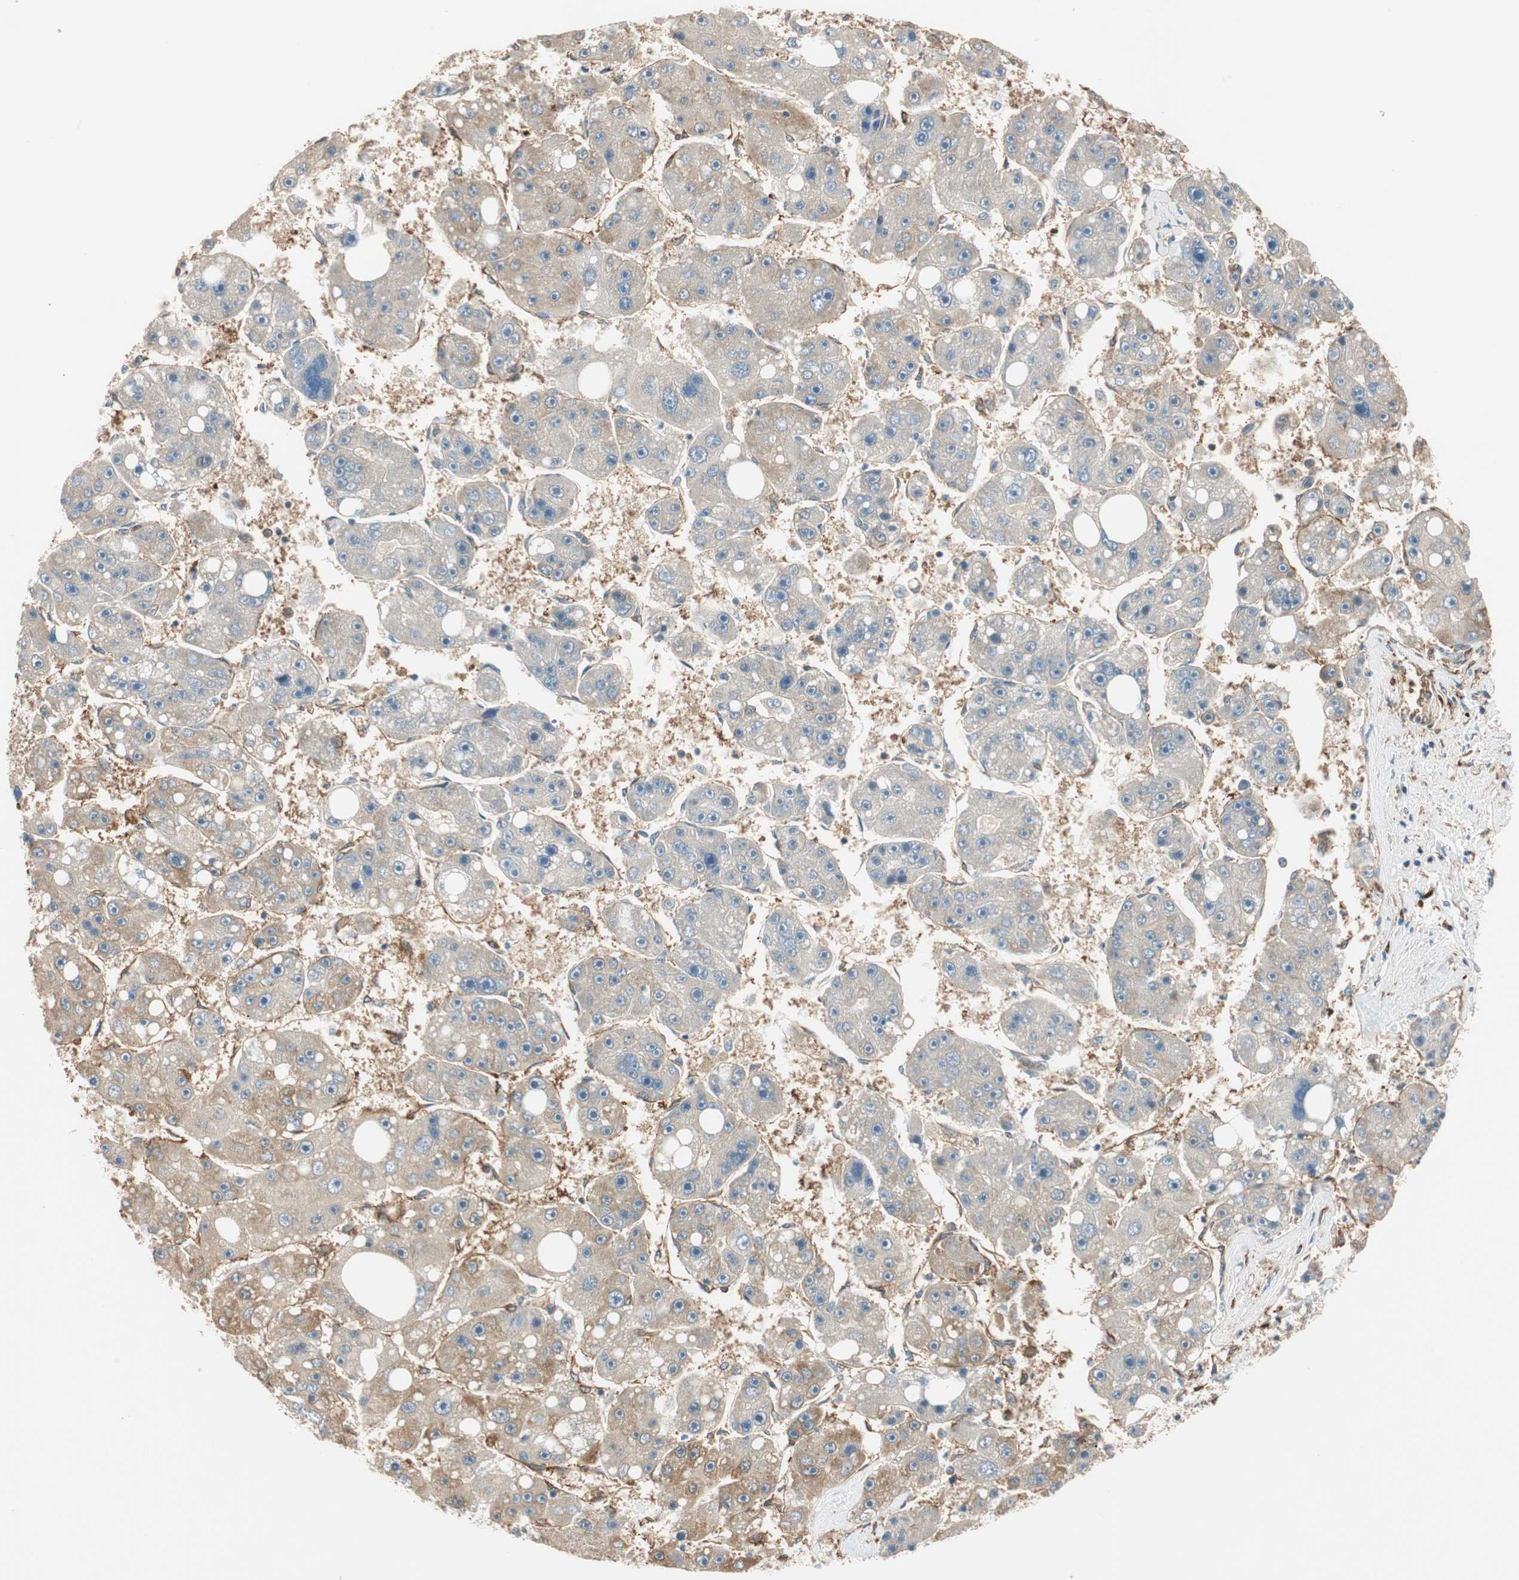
{"staining": {"intensity": "moderate", "quantity": "25%-75%", "location": "cytoplasmic/membranous"}, "tissue": "liver cancer", "cell_type": "Tumor cells", "image_type": "cancer", "snomed": [{"axis": "morphology", "description": "Carcinoma, Hepatocellular, NOS"}, {"axis": "topography", "description": "Liver"}], "caption": "Liver cancer stained with DAB (3,3'-diaminobenzidine) immunohistochemistry reveals medium levels of moderate cytoplasmic/membranous positivity in about 25%-75% of tumor cells.", "gene": "WASL", "patient": {"sex": "female", "age": 61}}